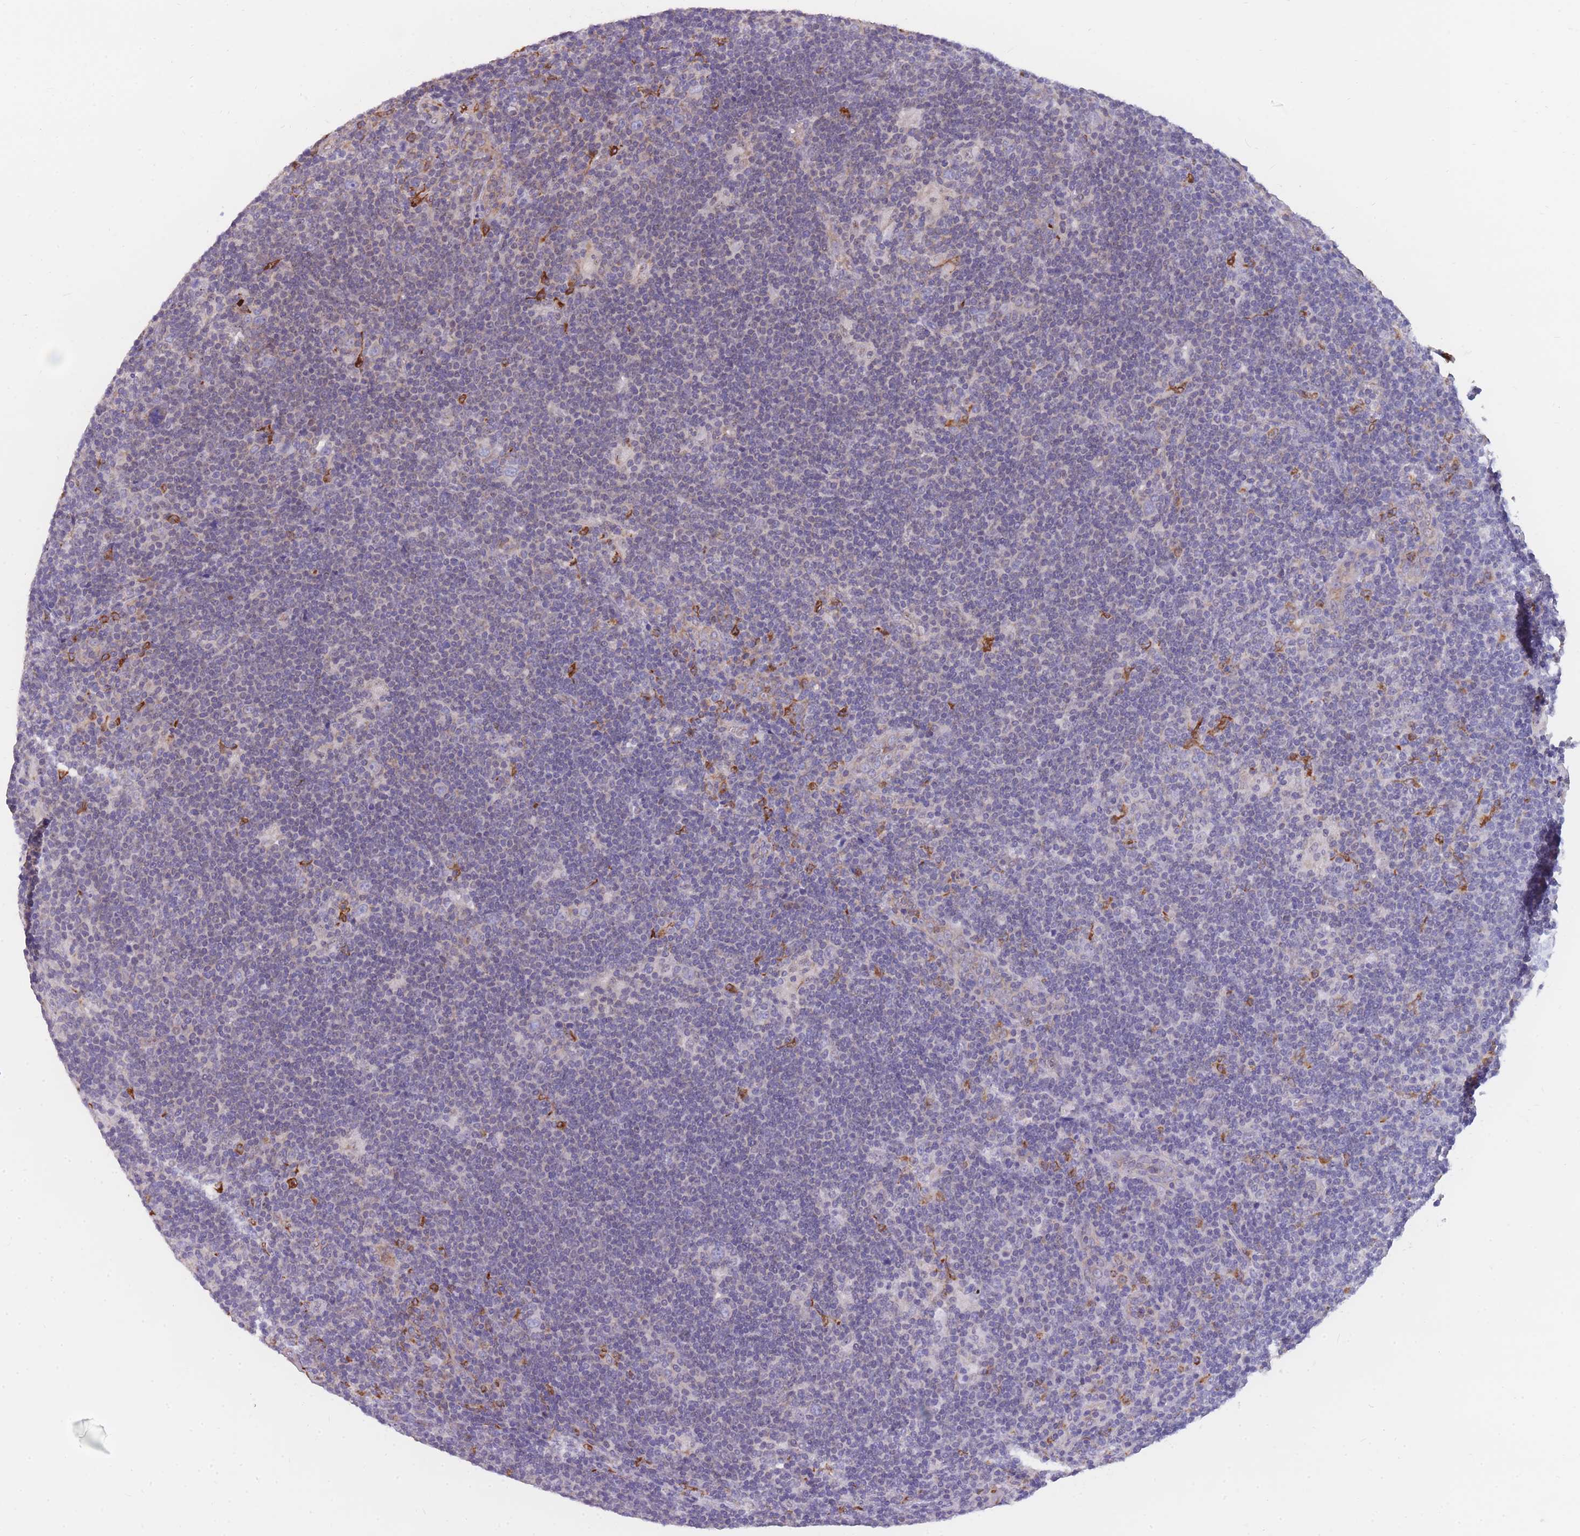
{"staining": {"intensity": "negative", "quantity": "none", "location": "none"}, "tissue": "lymphoma", "cell_type": "Tumor cells", "image_type": "cancer", "snomed": [{"axis": "morphology", "description": "Hodgkin's disease, NOS"}, {"axis": "topography", "description": "Lymph node"}], "caption": "Hodgkin's disease stained for a protein using IHC shows no expression tumor cells.", "gene": "ZNF662", "patient": {"sex": "female", "age": 57}}